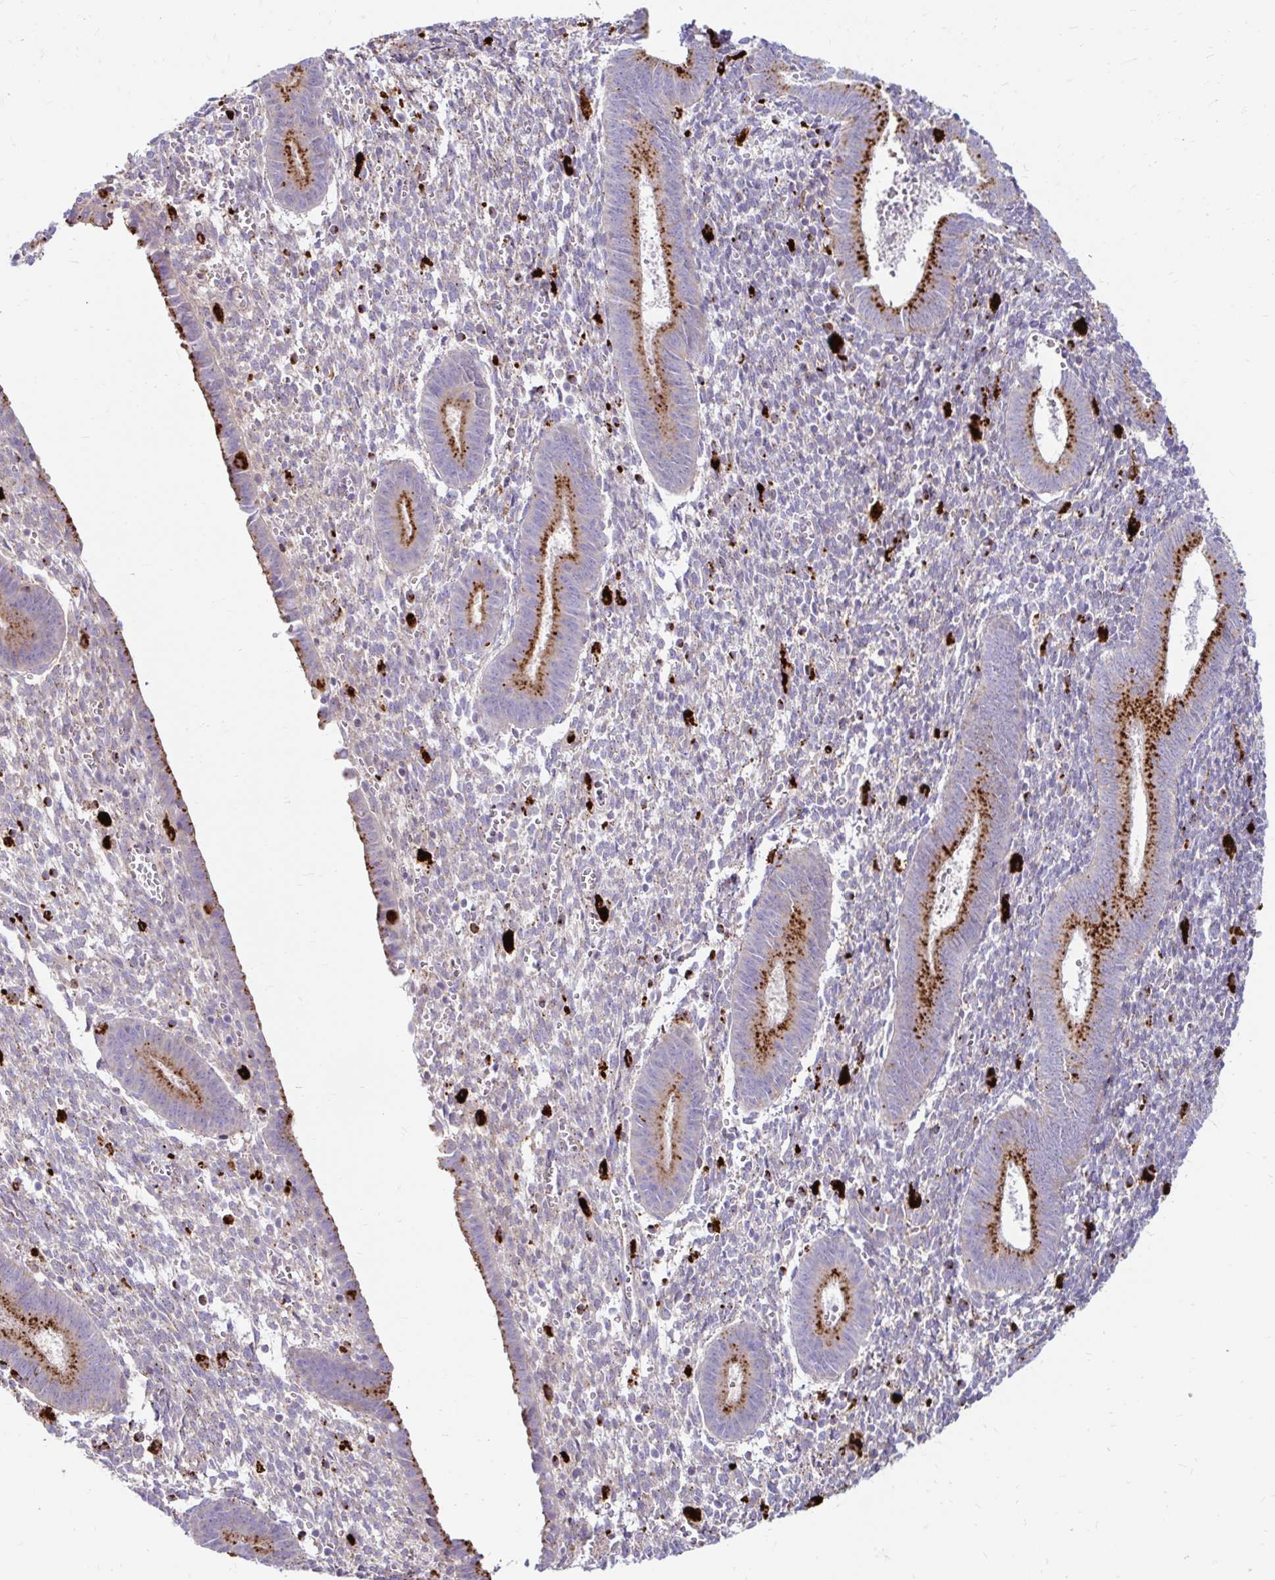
{"staining": {"intensity": "negative", "quantity": "none", "location": "none"}, "tissue": "endometrium", "cell_type": "Cells in endometrial stroma", "image_type": "normal", "snomed": [{"axis": "morphology", "description": "Normal tissue, NOS"}, {"axis": "topography", "description": "Endometrium"}], "caption": "Immunohistochemistry (IHC) of benign endometrium reveals no expression in cells in endometrial stroma. (DAB (3,3'-diaminobenzidine) immunohistochemistry (IHC), high magnification).", "gene": "FUCA1", "patient": {"sex": "female", "age": 25}}